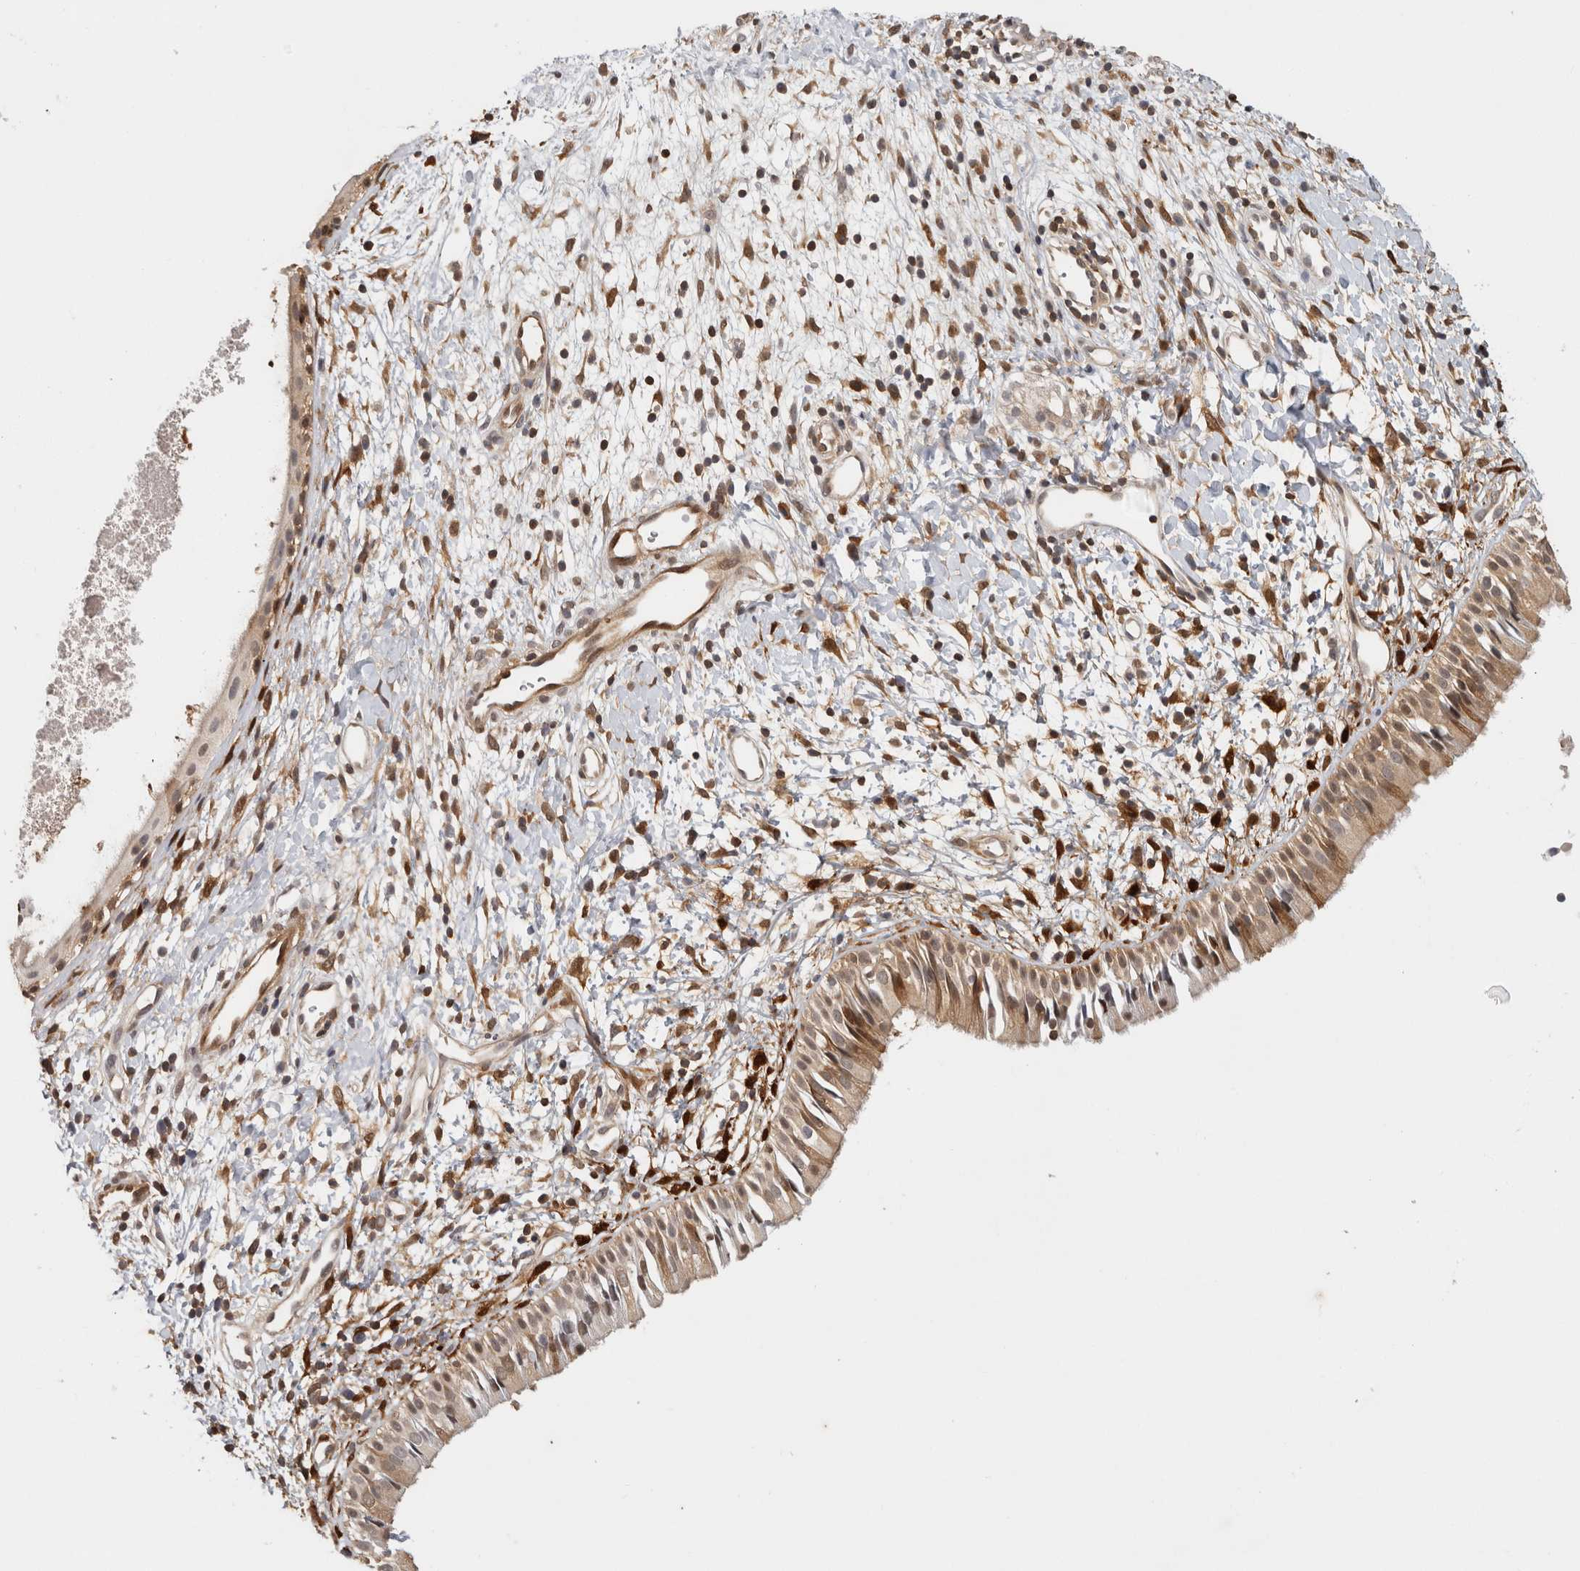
{"staining": {"intensity": "moderate", "quantity": ">75%", "location": "cytoplasmic/membranous"}, "tissue": "nasopharynx", "cell_type": "Respiratory epithelial cells", "image_type": "normal", "snomed": [{"axis": "morphology", "description": "Normal tissue, NOS"}, {"axis": "topography", "description": "Nasopharynx"}], "caption": "A medium amount of moderate cytoplasmic/membranous staining is present in approximately >75% of respiratory epithelial cells in unremarkable nasopharynx. (IHC, brightfield microscopy, high magnification).", "gene": "ACAT2", "patient": {"sex": "male", "age": 22}}